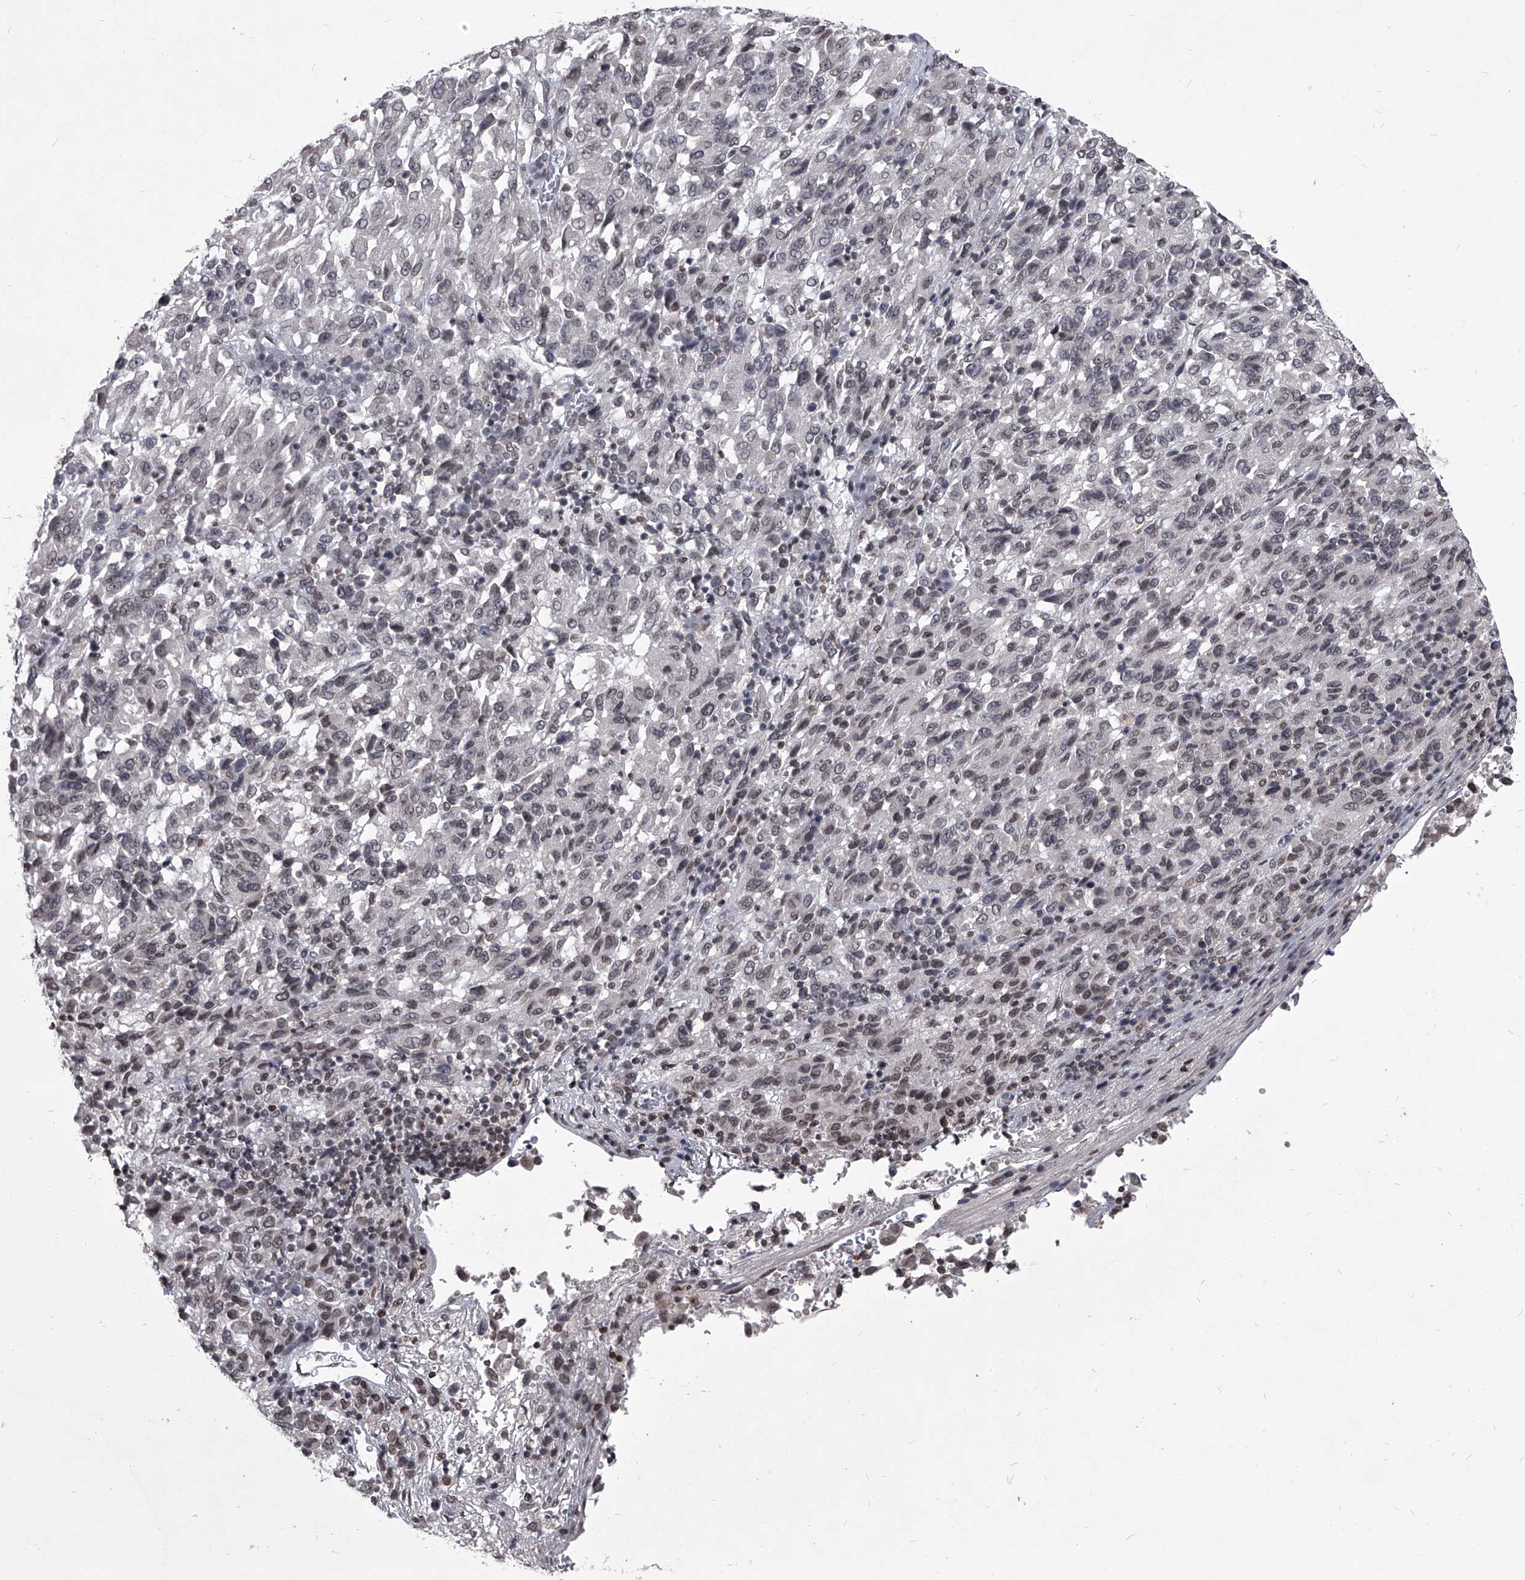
{"staining": {"intensity": "negative", "quantity": "none", "location": "none"}, "tissue": "melanoma", "cell_type": "Tumor cells", "image_type": "cancer", "snomed": [{"axis": "morphology", "description": "Malignant melanoma, Metastatic site"}, {"axis": "topography", "description": "Lung"}], "caption": "High magnification brightfield microscopy of malignant melanoma (metastatic site) stained with DAB (brown) and counterstained with hematoxylin (blue): tumor cells show no significant expression.", "gene": "PPIL4", "patient": {"sex": "male", "age": 64}}